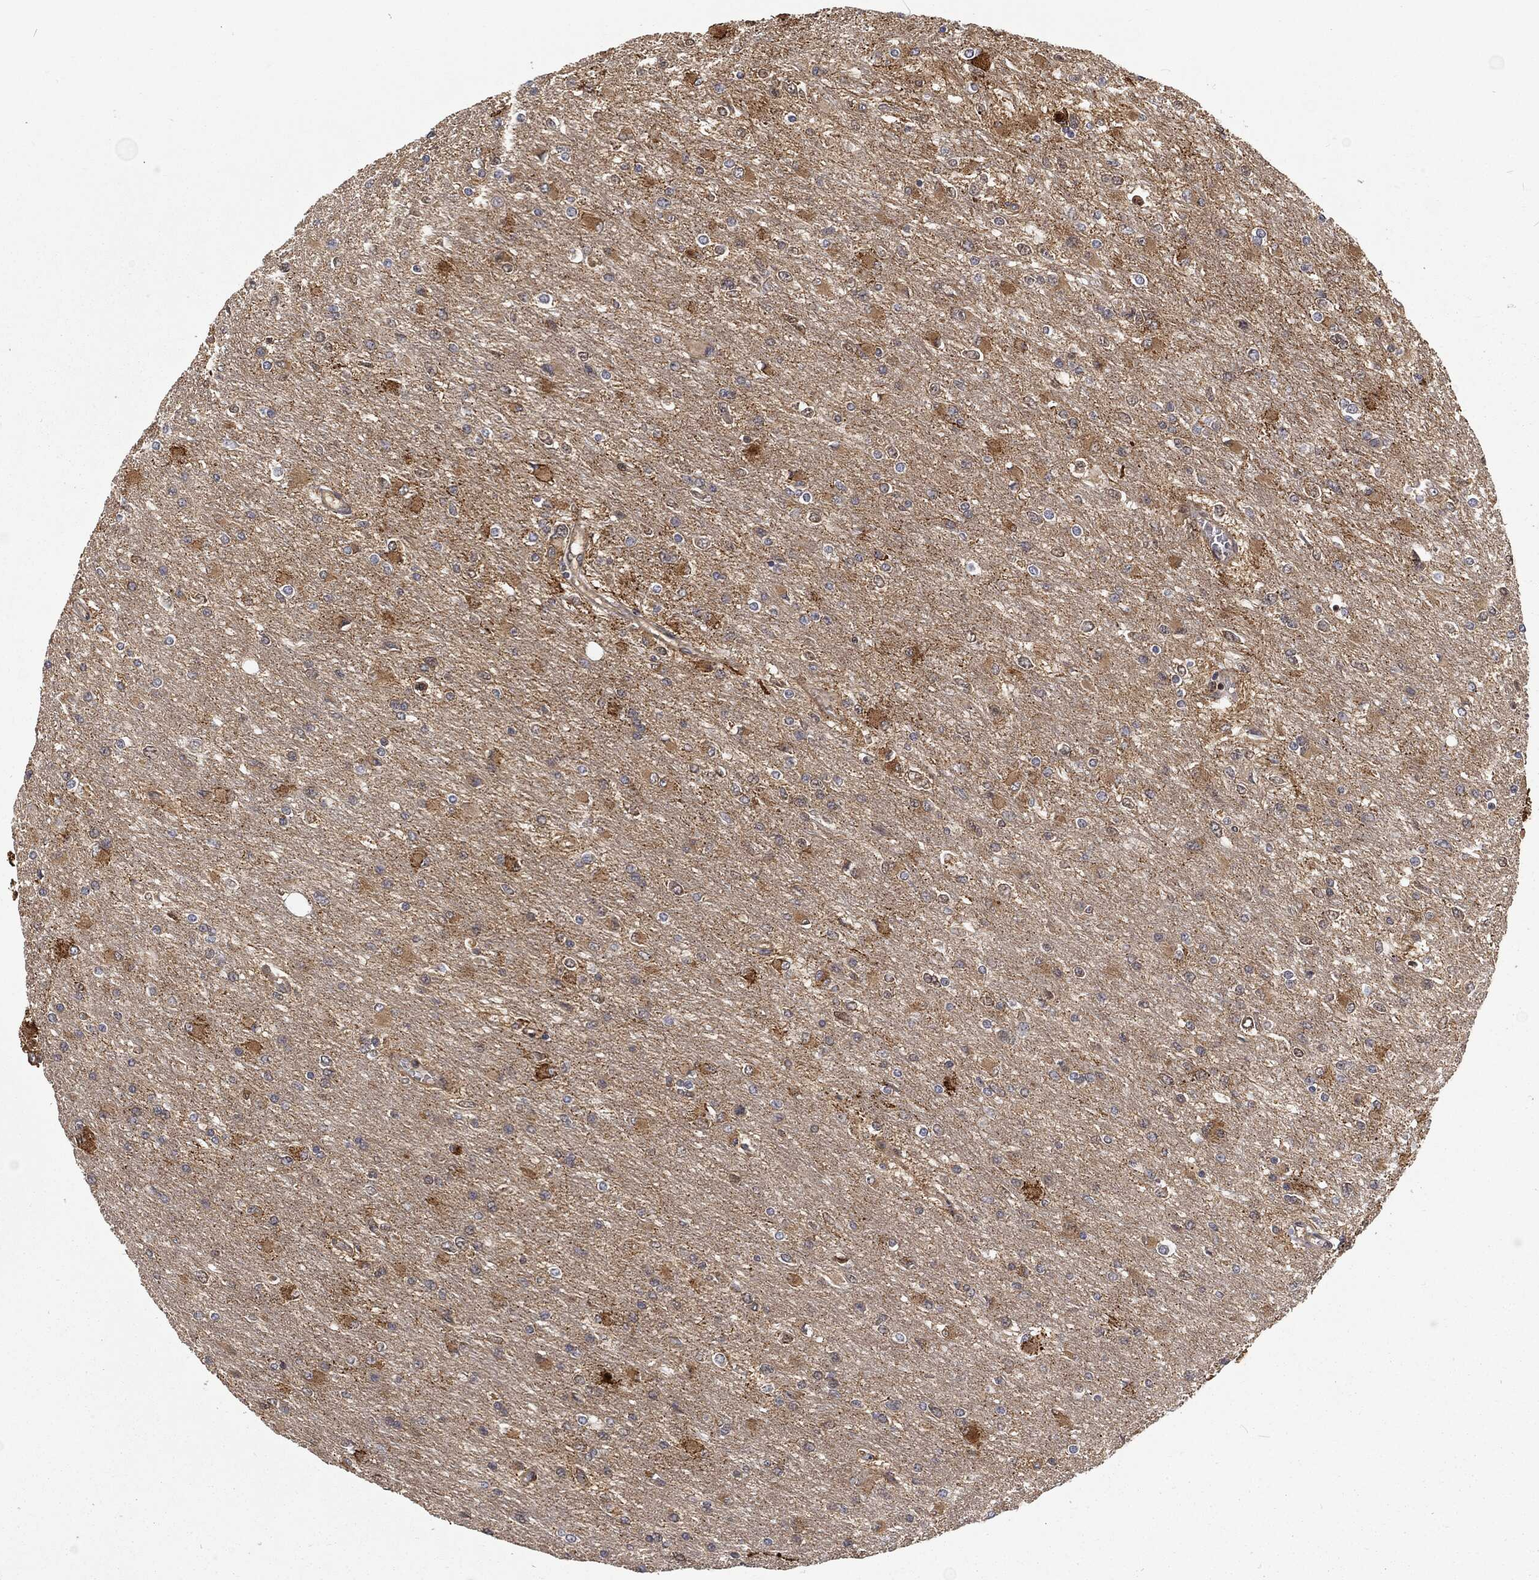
{"staining": {"intensity": "moderate", "quantity": "<25%", "location": "cytoplasmic/membranous"}, "tissue": "glioma", "cell_type": "Tumor cells", "image_type": "cancer", "snomed": [{"axis": "morphology", "description": "Glioma, malignant, High grade"}, {"axis": "topography", "description": "Cerebral cortex"}], "caption": "DAB (3,3'-diaminobenzidine) immunohistochemical staining of malignant glioma (high-grade) reveals moderate cytoplasmic/membranous protein positivity in approximately <25% of tumor cells. The staining was performed using DAB, with brown indicating positive protein expression. Nuclei are stained blue with hematoxylin.", "gene": "RFTN1", "patient": {"sex": "female", "age": 36}}